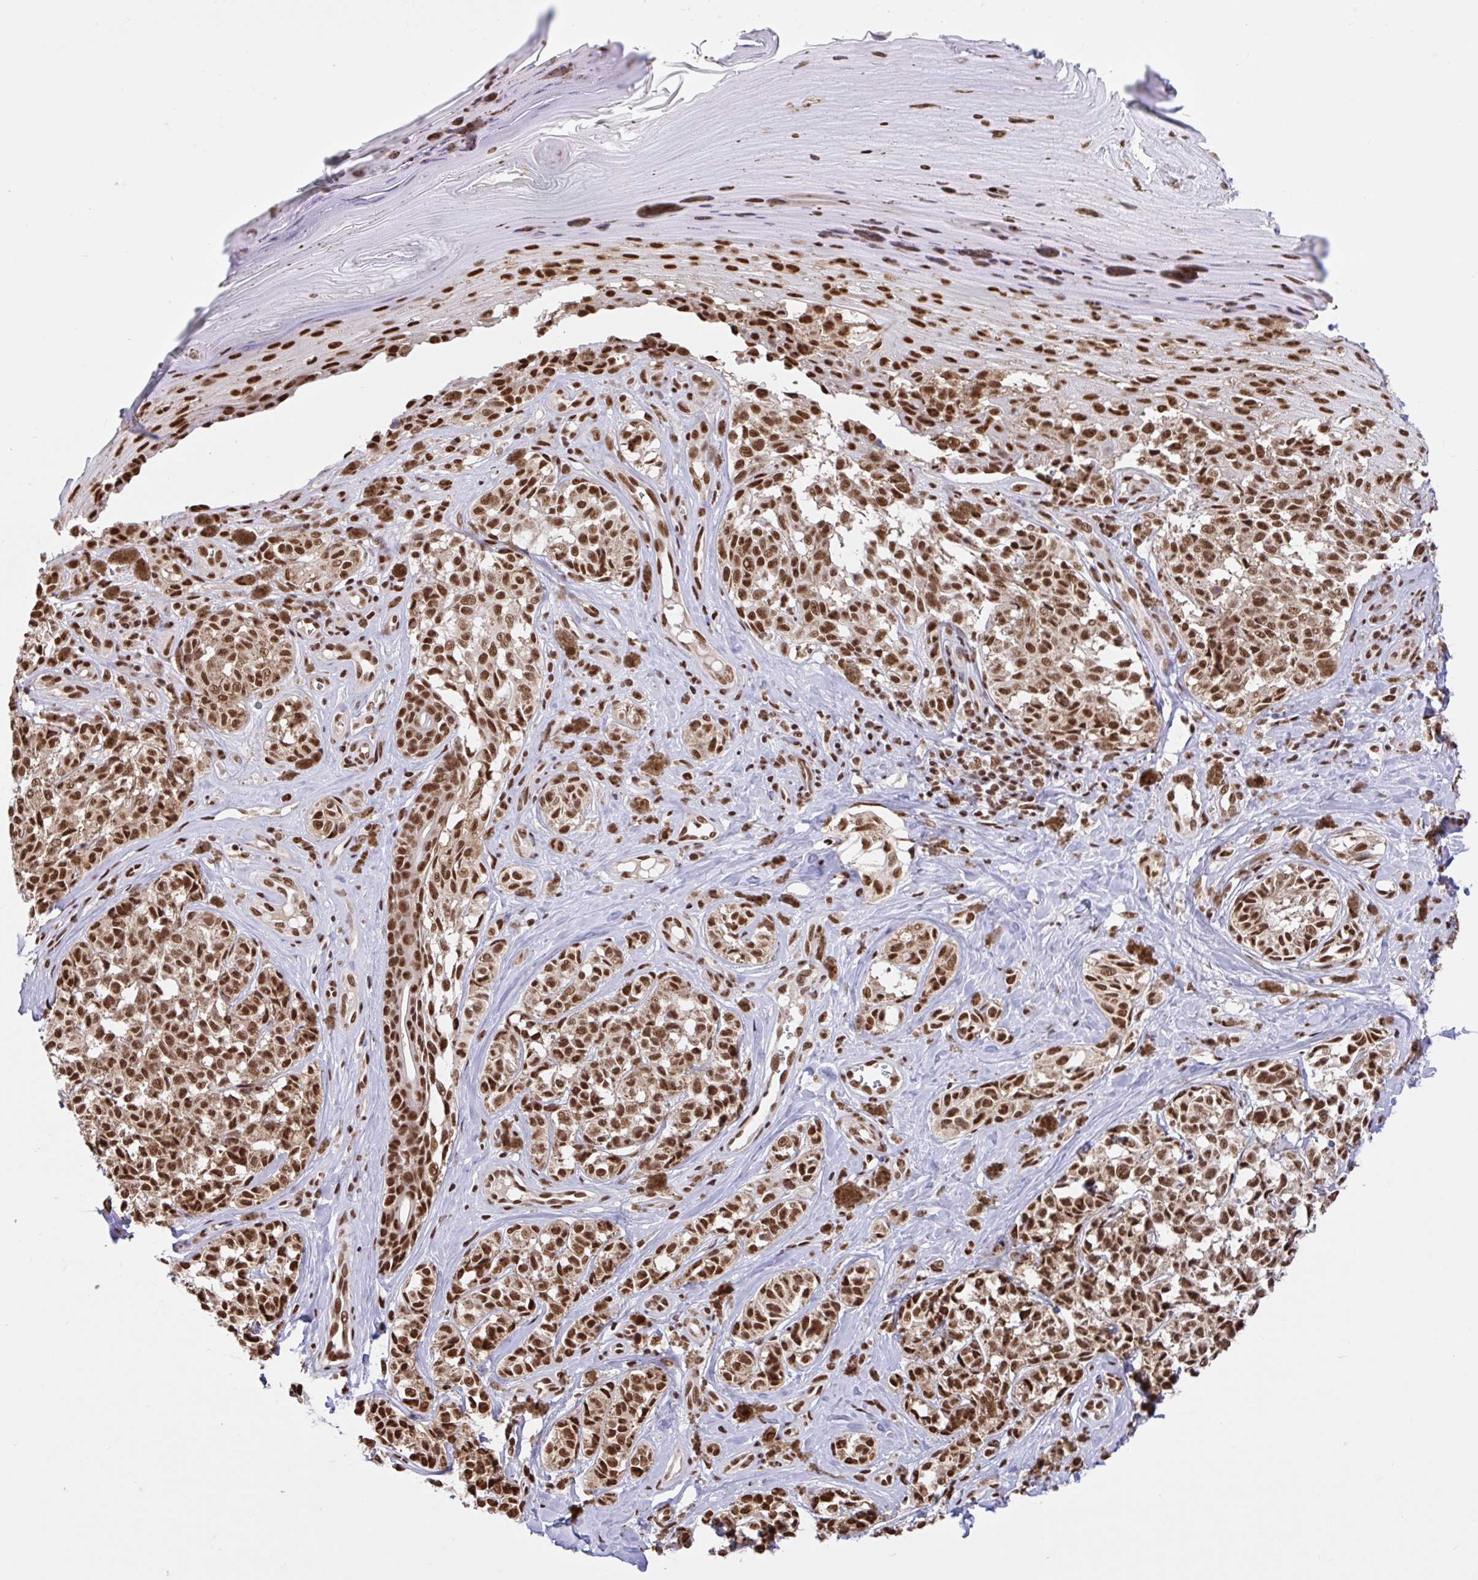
{"staining": {"intensity": "strong", "quantity": ">75%", "location": "nuclear"}, "tissue": "melanoma", "cell_type": "Tumor cells", "image_type": "cancer", "snomed": [{"axis": "morphology", "description": "Malignant melanoma, NOS"}, {"axis": "topography", "description": "Skin"}], "caption": "About >75% of tumor cells in melanoma exhibit strong nuclear protein positivity as visualized by brown immunohistochemical staining.", "gene": "ABCA9", "patient": {"sex": "female", "age": 65}}